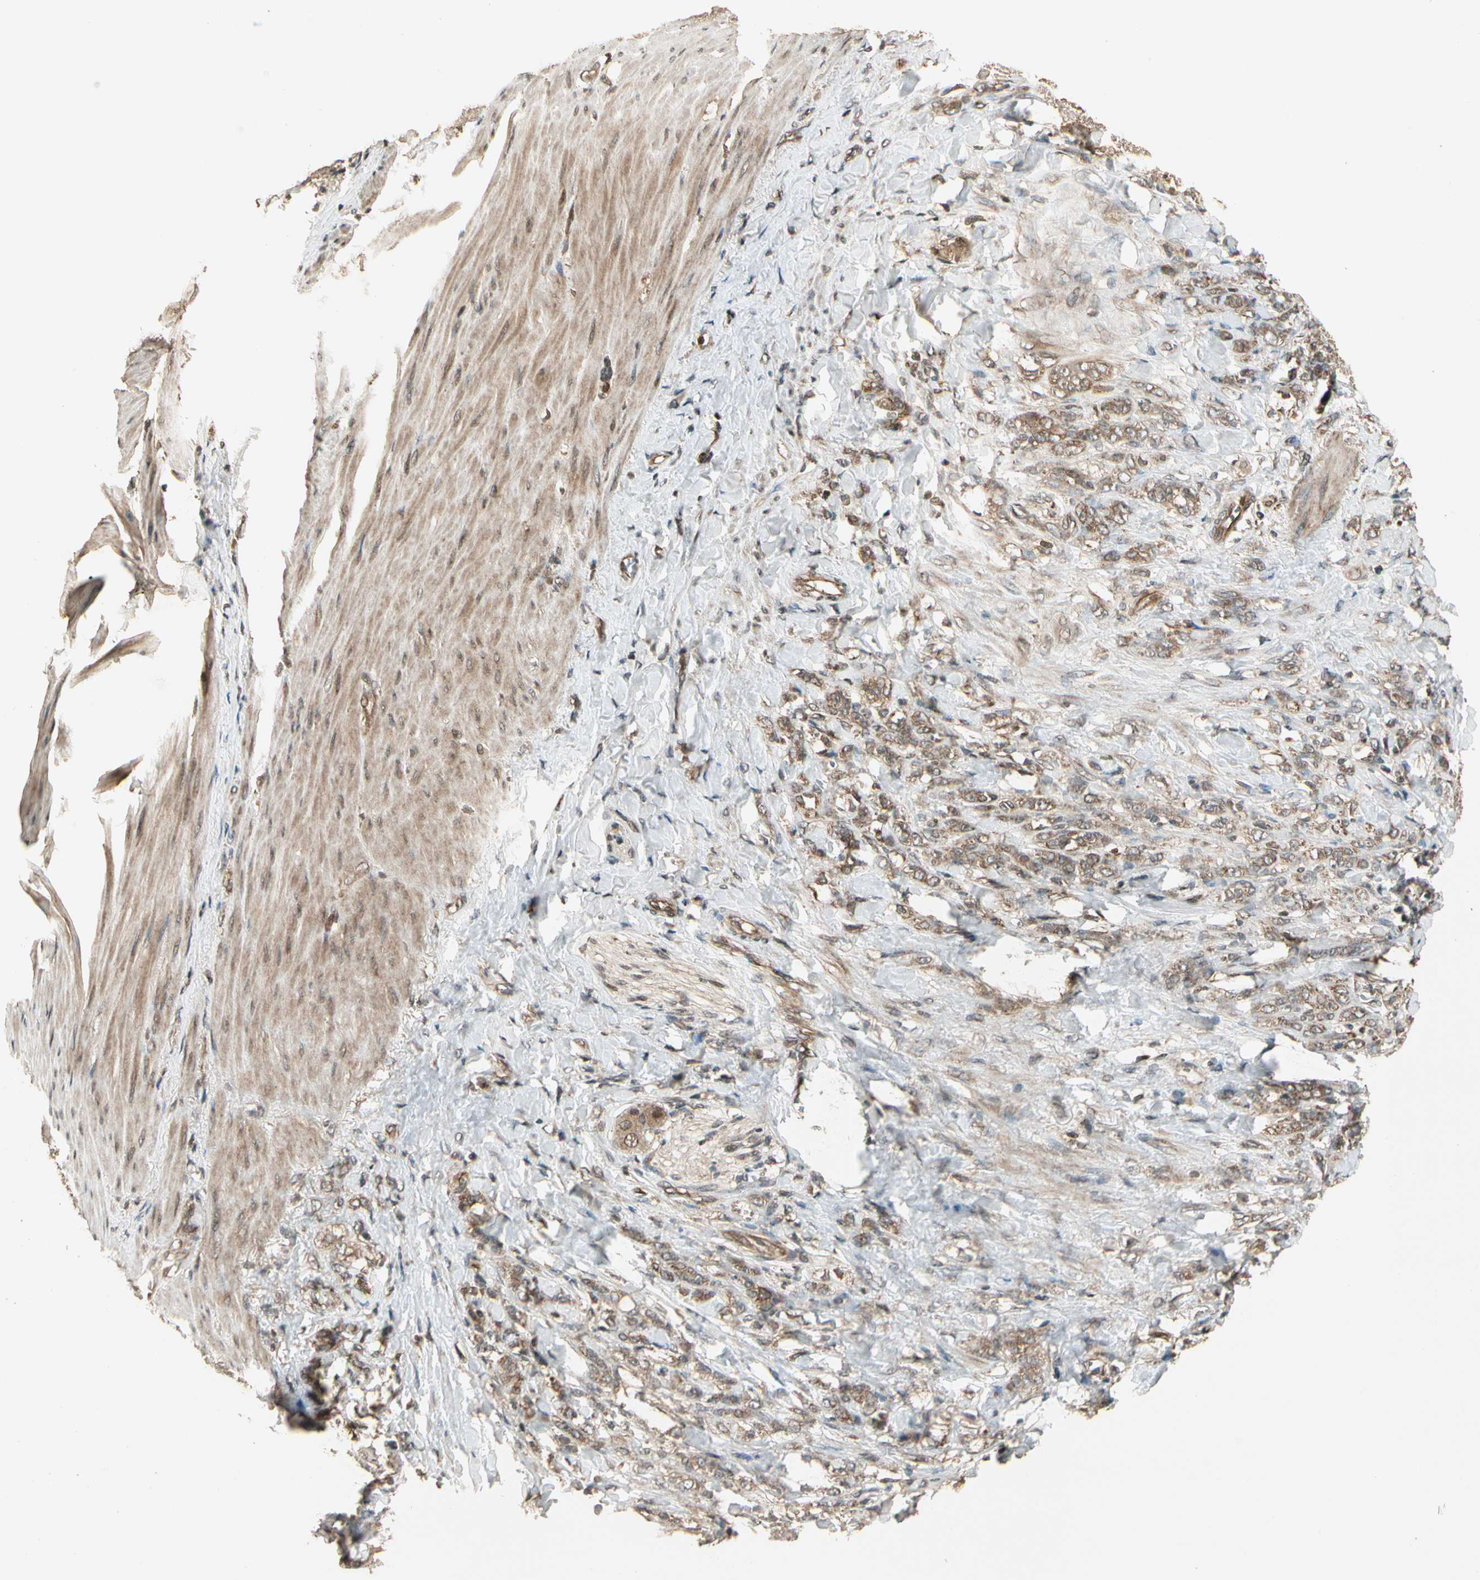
{"staining": {"intensity": "moderate", "quantity": ">75%", "location": "cytoplasmic/membranous"}, "tissue": "stomach cancer", "cell_type": "Tumor cells", "image_type": "cancer", "snomed": [{"axis": "morphology", "description": "Adenocarcinoma, NOS"}, {"axis": "topography", "description": "Stomach"}], "caption": "A histopathology image of human stomach adenocarcinoma stained for a protein exhibits moderate cytoplasmic/membranous brown staining in tumor cells.", "gene": "GLUL", "patient": {"sex": "male", "age": 82}}